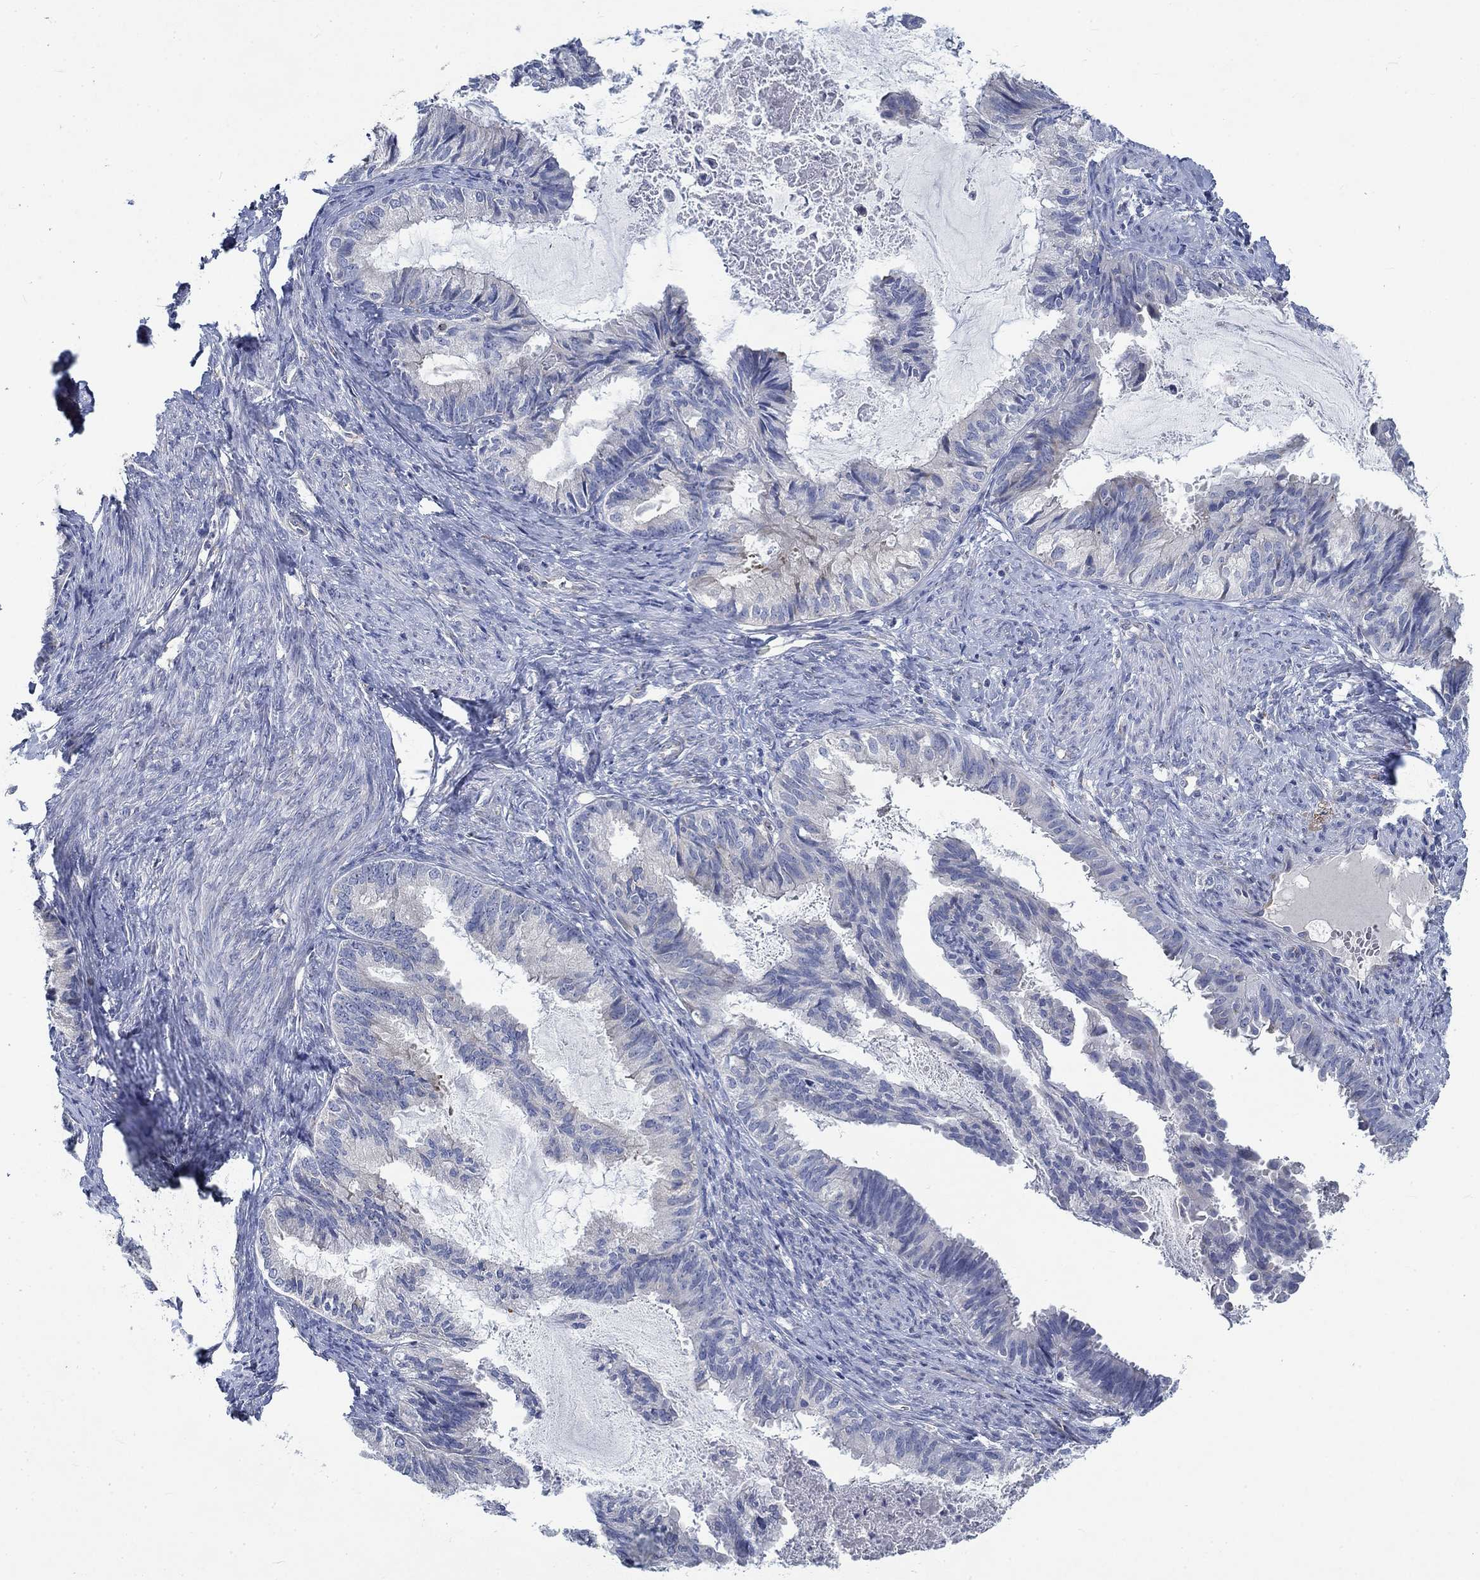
{"staining": {"intensity": "negative", "quantity": "none", "location": "none"}, "tissue": "endometrial cancer", "cell_type": "Tumor cells", "image_type": "cancer", "snomed": [{"axis": "morphology", "description": "Adenocarcinoma, NOS"}, {"axis": "topography", "description": "Endometrium"}], "caption": "A micrograph of adenocarcinoma (endometrial) stained for a protein displays no brown staining in tumor cells.", "gene": "MMP24", "patient": {"sex": "female", "age": 86}}